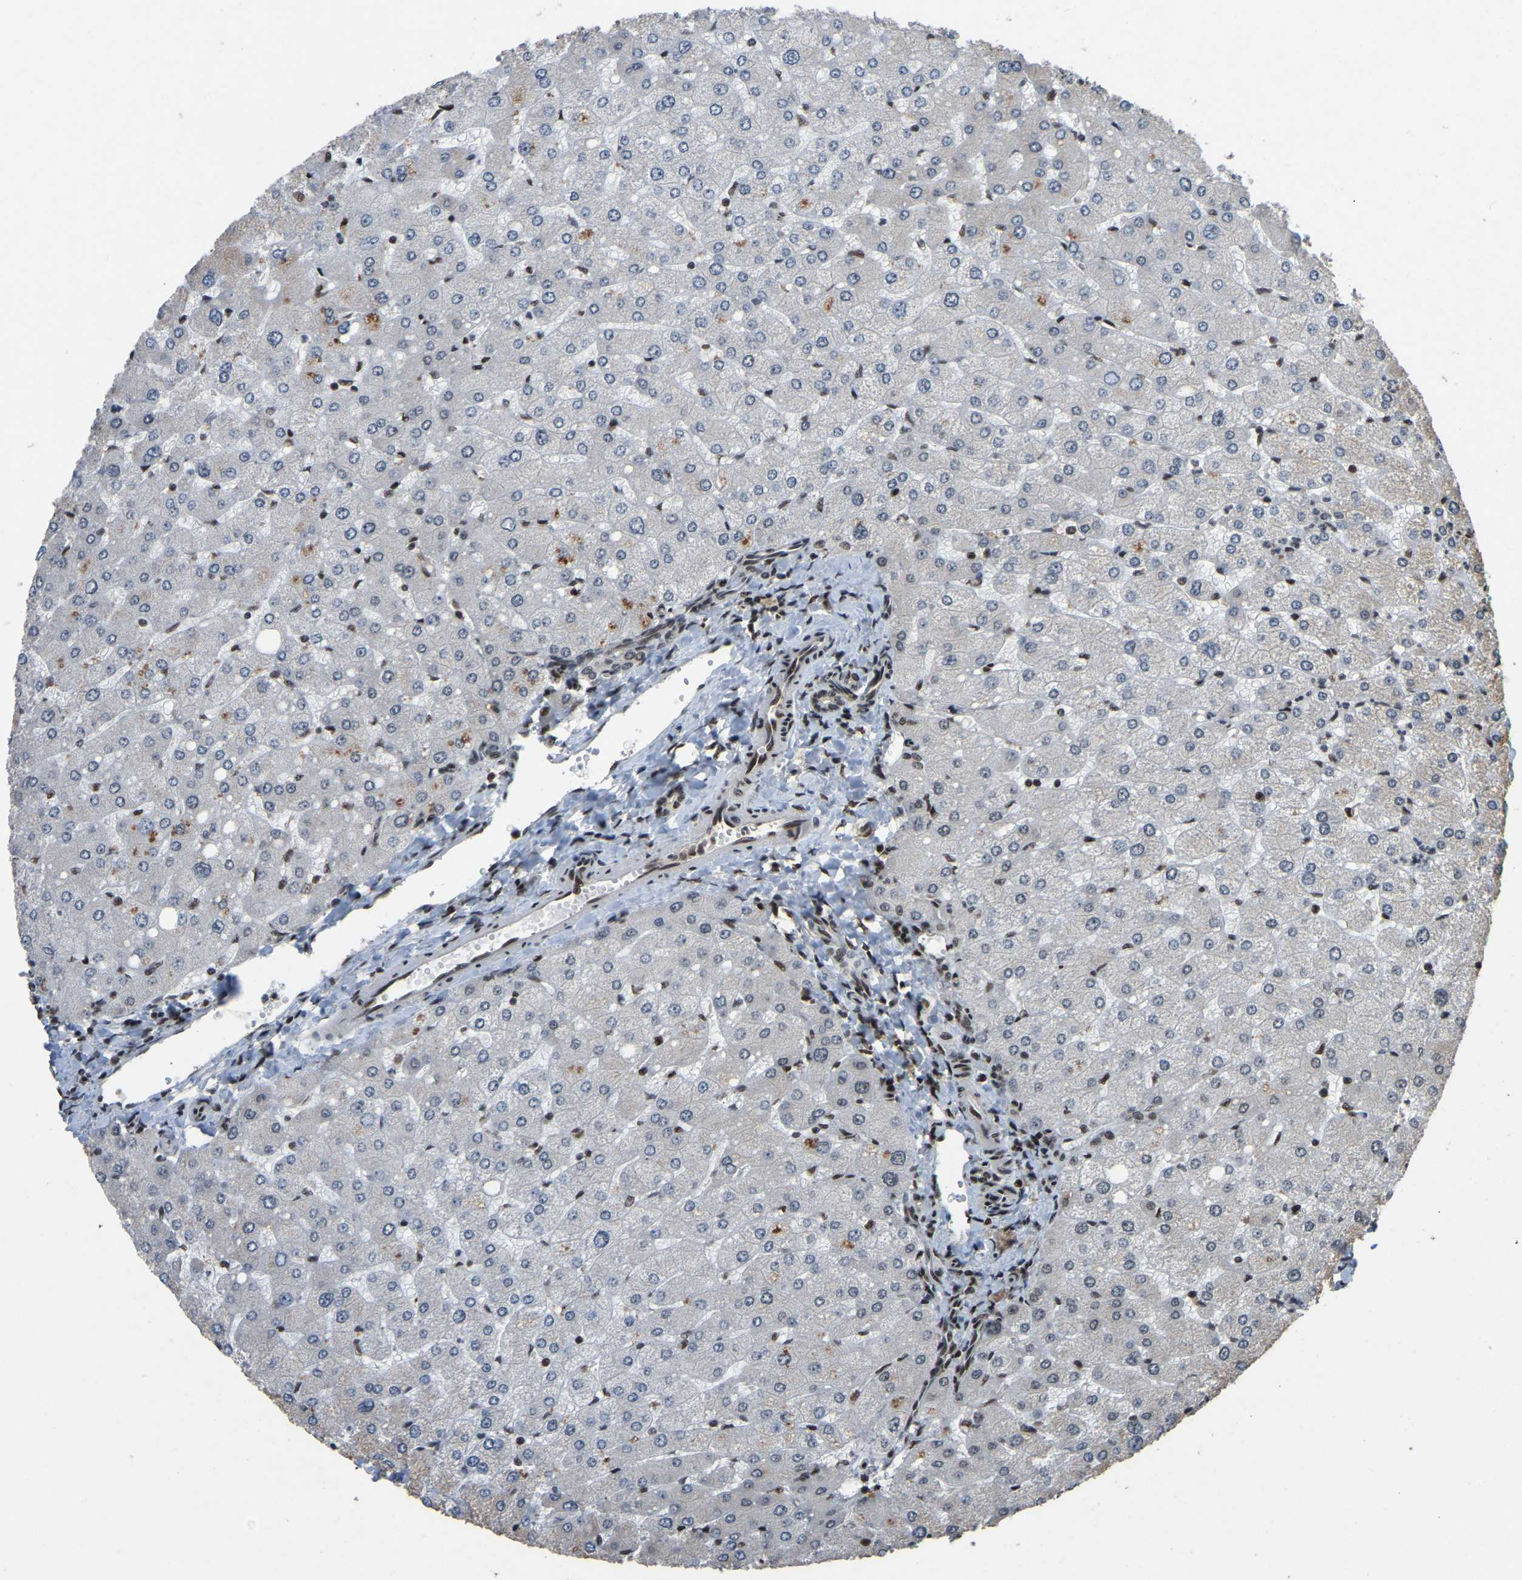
{"staining": {"intensity": "moderate", "quantity": ">75%", "location": "nuclear"}, "tissue": "liver", "cell_type": "Cholangiocytes", "image_type": "normal", "snomed": [{"axis": "morphology", "description": "Normal tissue, NOS"}, {"axis": "topography", "description": "Liver"}], "caption": "Protein expression analysis of normal liver exhibits moderate nuclear positivity in approximately >75% of cholangiocytes.", "gene": "TBL1XR1", "patient": {"sex": "male", "age": 55}}